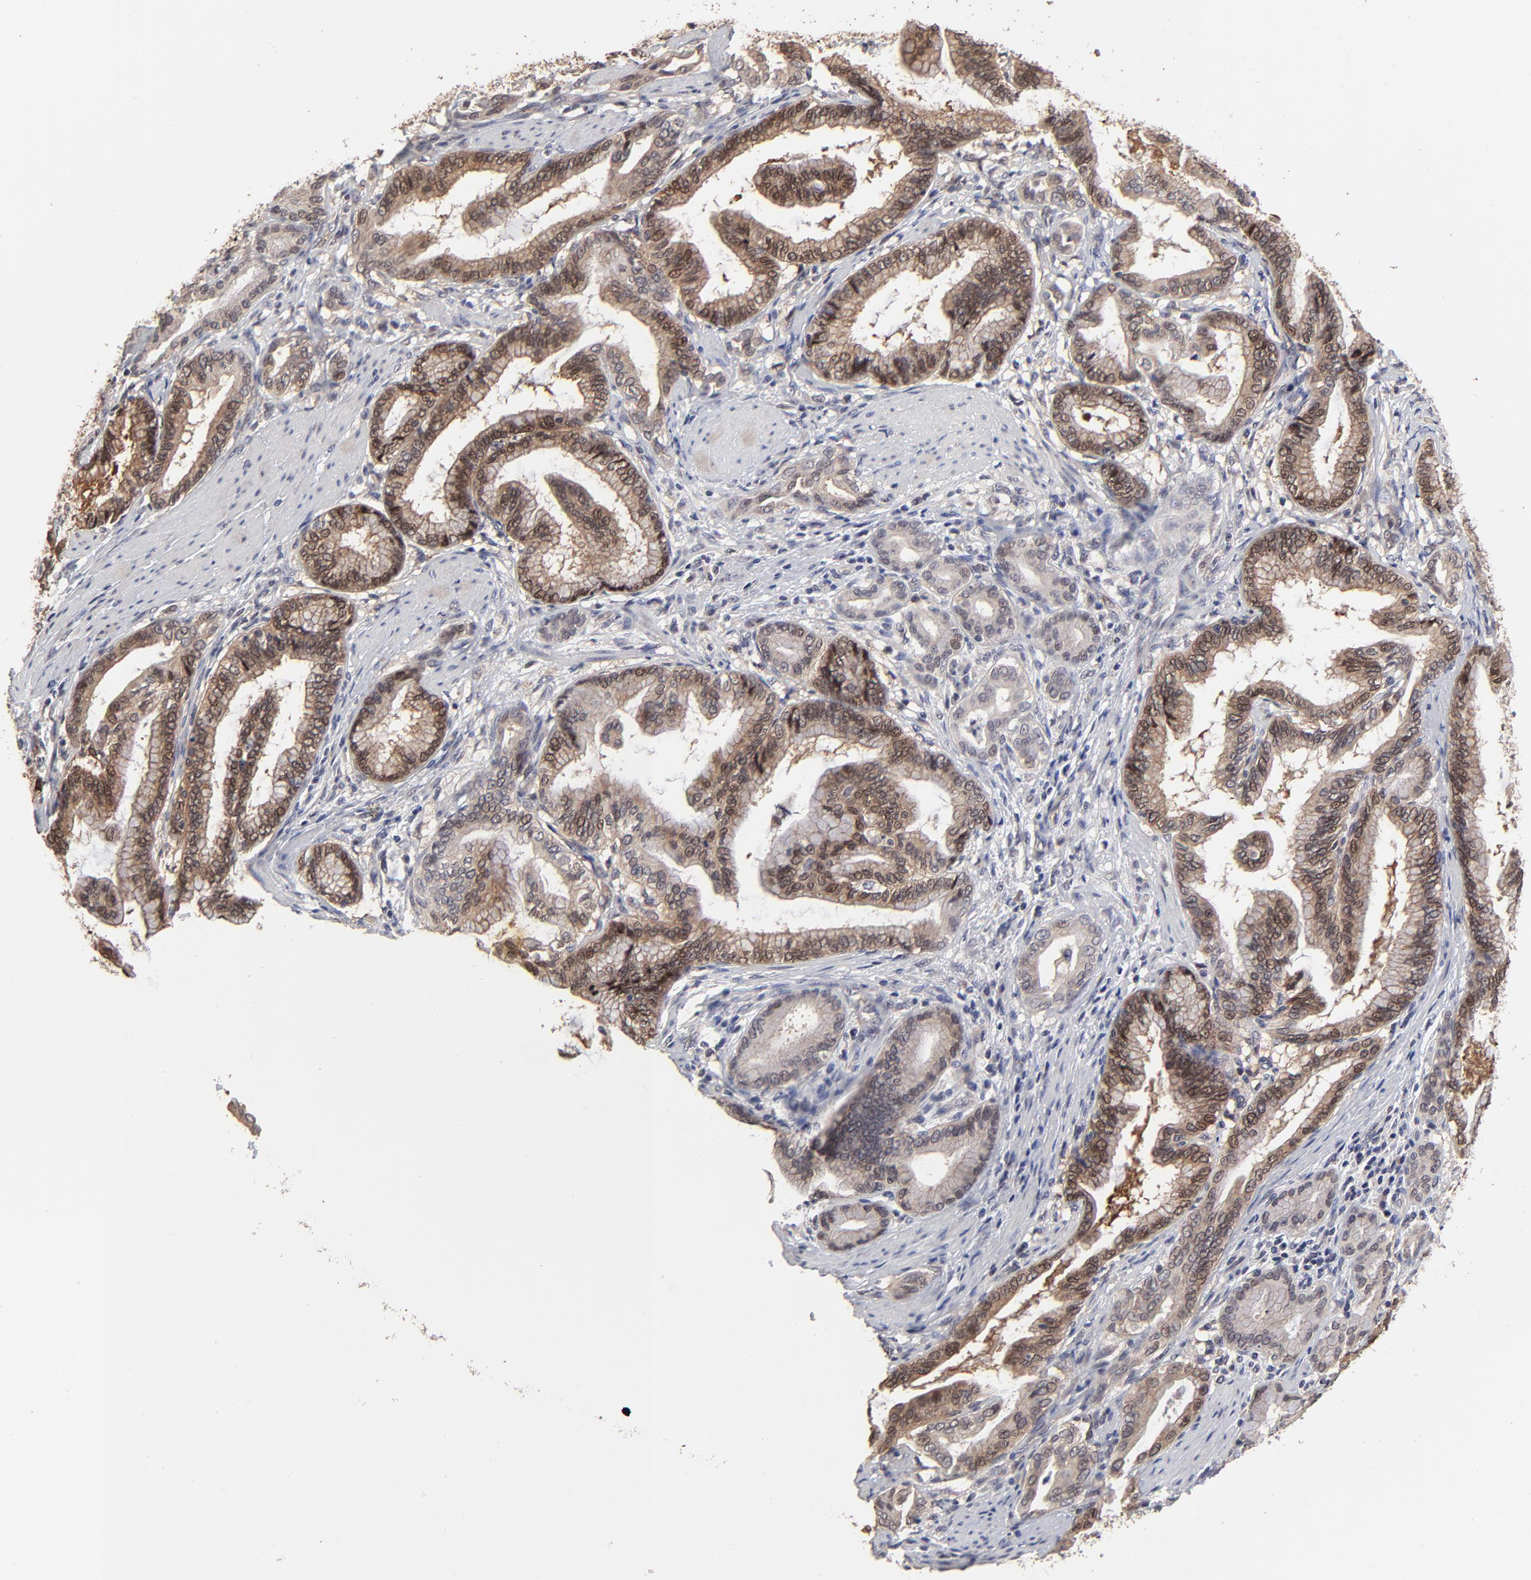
{"staining": {"intensity": "moderate", "quantity": ">75%", "location": "cytoplasmic/membranous,nuclear"}, "tissue": "pancreatic cancer", "cell_type": "Tumor cells", "image_type": "cancer", "snomed": [{"axis": "morphology", "description": "Adenocarcinoma, NOS"}, {"axis": "topography", "description": "Pancreas"}], "caption": "Protein staining of pancreatic cancer (adenocarcinoma) tissue demonstrates moderate cytoplasmic/membranous and nuclear staining in about >75% of tumor cells. (Stains: DAB (3,3'-diaminobenzidine) in brown, nuclei in blue, Microscopy: brightfield microscopy at high magnification).", "gene": "FRMD8", "patient": {"sex": "female", "age": 64}}